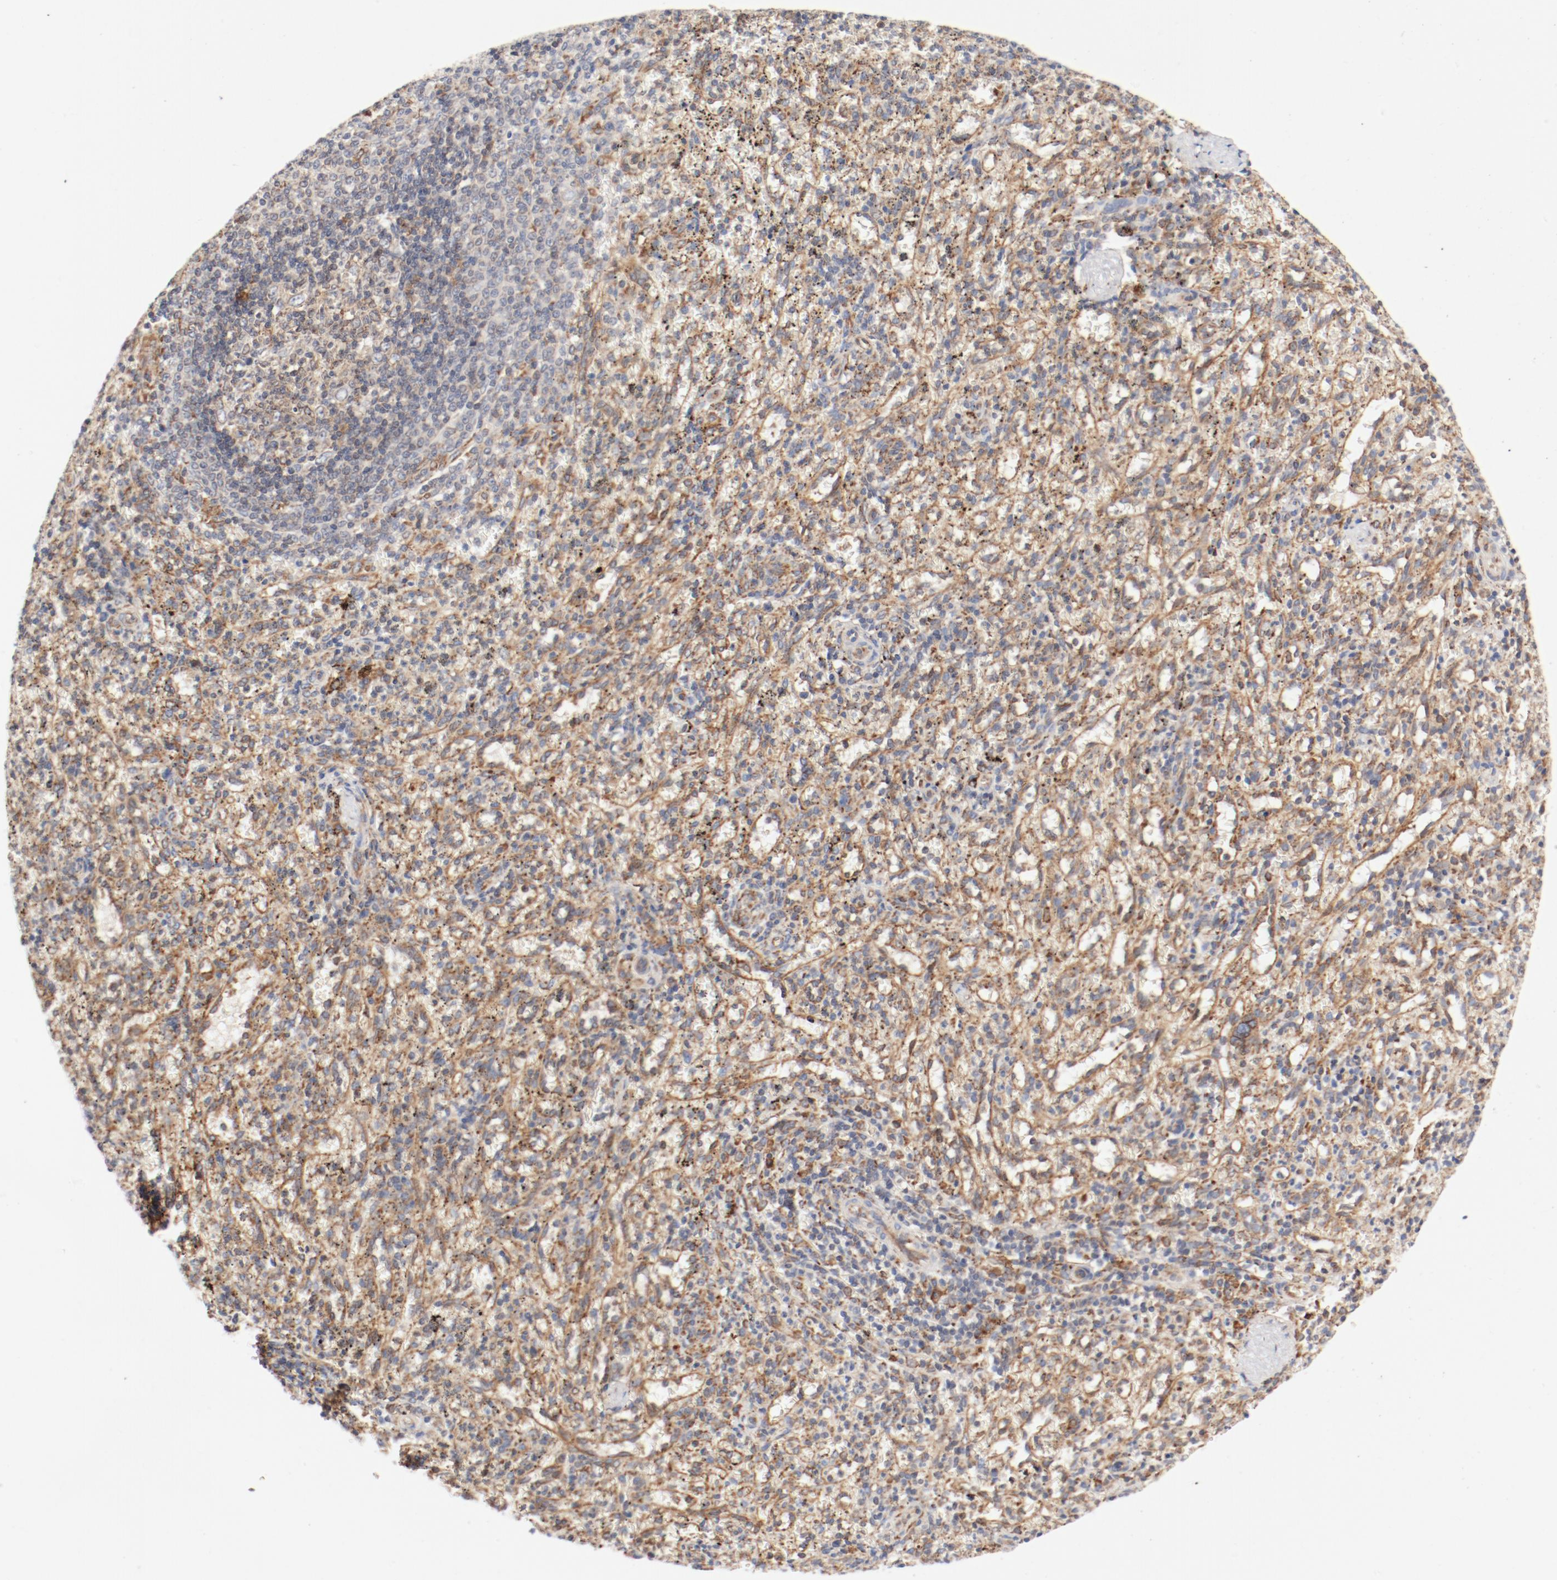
{"staining": {"intensity": "negative", "quantity": "none", "location": "none"}, "tissue": "spleen", "cell_type": "Cells in red pulp", "image_type": "normal", "snomed": [{"axis": "morphology", "description": "Normal tissue, NOS"}, {"axis": "topography", "description": "Spleen"}], "caption": "Human spleen stained for a protein using immunohistochemistry shows no staining in cells in red pulp.", "gene": "PDPK1", "patient": {"sex": "female", "age": 10}}